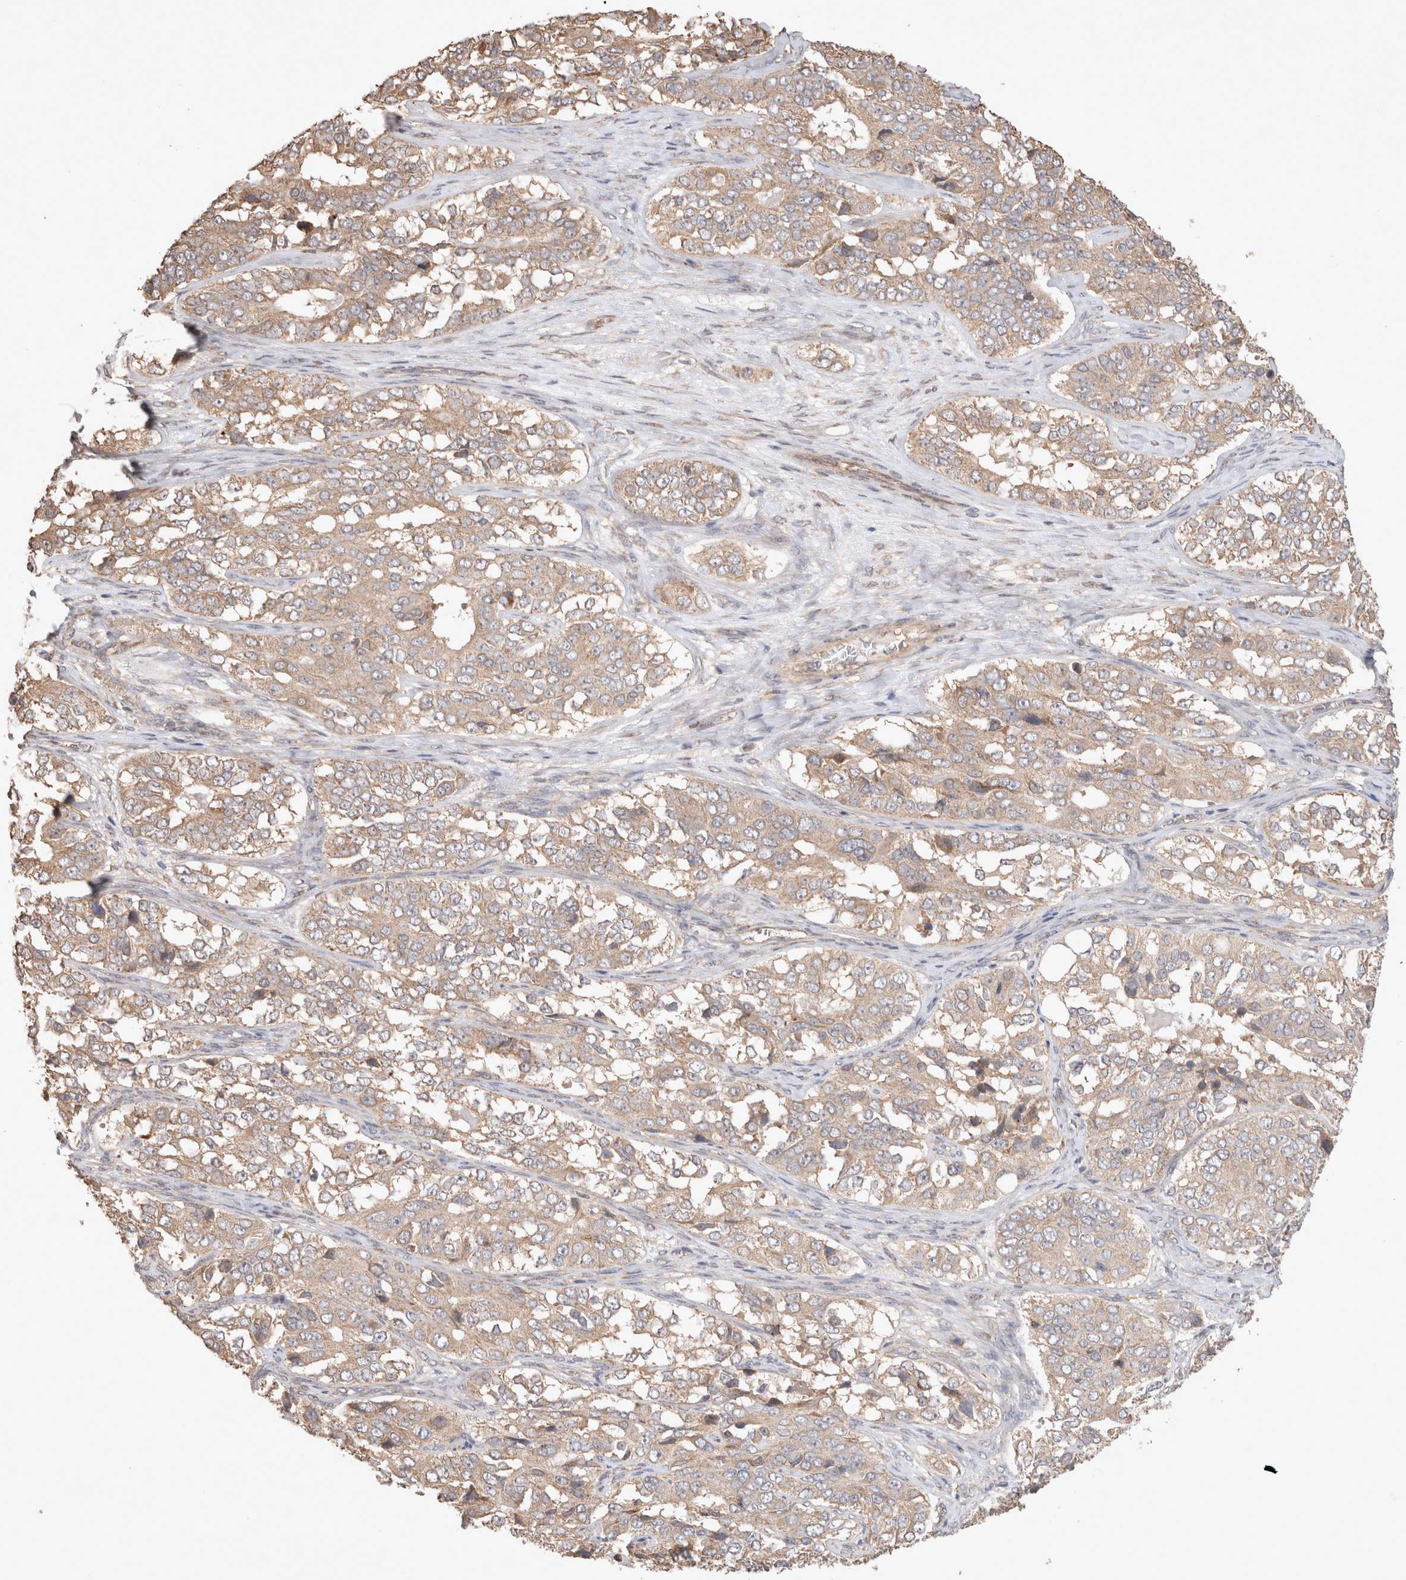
{"staining": {"intensity": "weak", "quantity": ">75%", "location": "cytoplasmic/membranous"}, "tissue": "ovarian cancer", "cell_type": "Tumor cells", "image_type": "cancer", "snomed": [{"axis": "morphology", "description": "Carcinoma, endometroid"}, {"axis": "topography", "description": "Ovary"}], "caption": "Ovarian cancer (endometroid carcinoma) was stained to show a protein in brown. There is low levels of weak cytoplasmic/membranous positivity in approximately >75% of tumor cells. (DAB (3,3'-diaminobenzidine) IHC with brightfield microscopy, high magnification).", "gene": "HROB", "patient": {"sex": "female", "age": 51}}